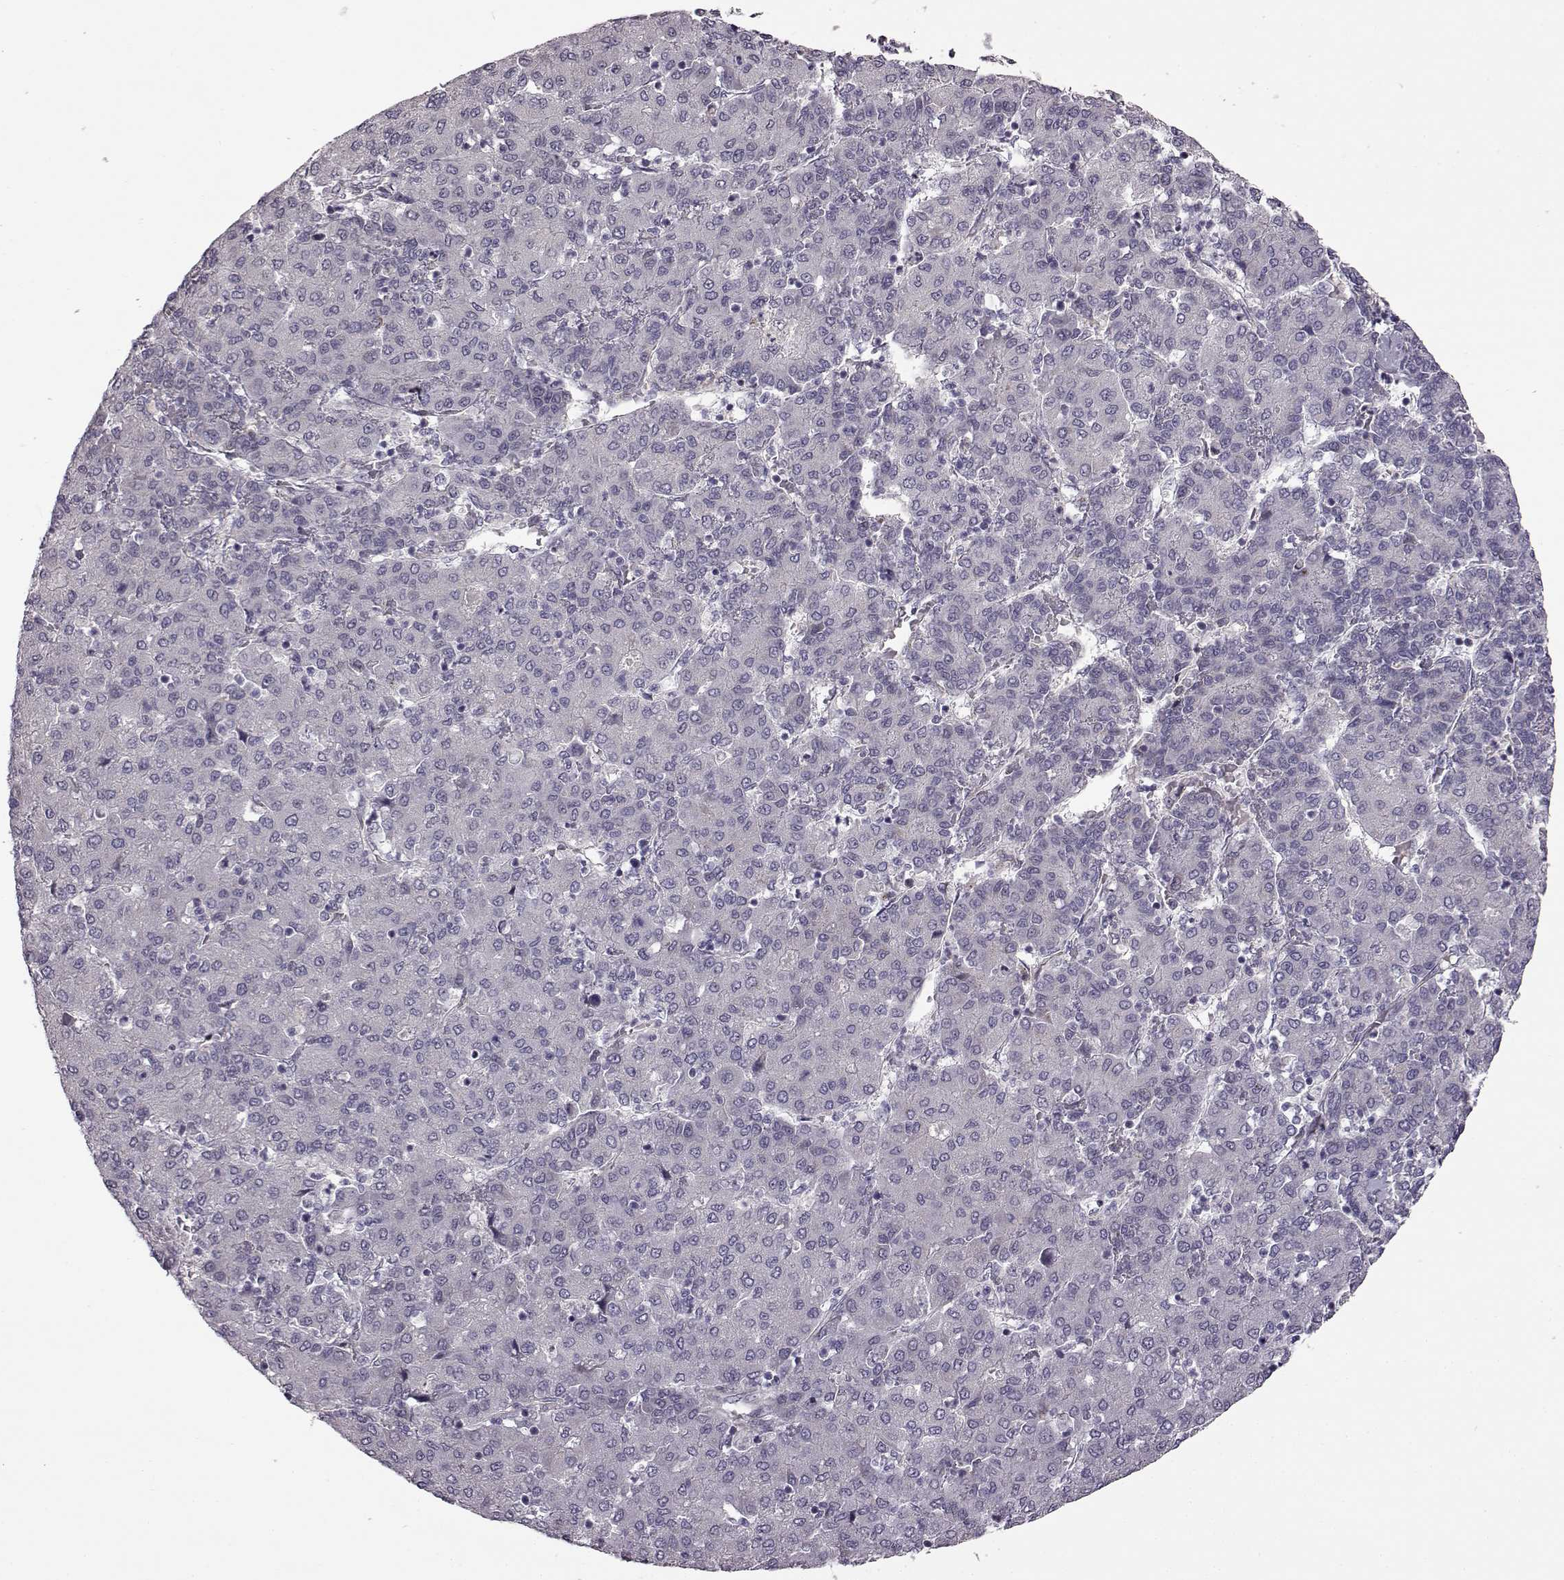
{"staining": {"intensity": "negative", "quantity": "none", "location": "none"}, "tissue": "liver cancer", "cell_type": "Tumor cells", "image_type": "cancer", "snomed": [{"axis": "morphology", "description": "Carcinoma, Hepatocellular, NOS"}, {"axis": "topography", "description": "Liver"}], "caption": "IHC of liver cancer (hepatocellular carcinoma) exhibits no staining in tumor cells.", "gene": "B3GNT6", "patient": {"sex": "male", "age": 65}}